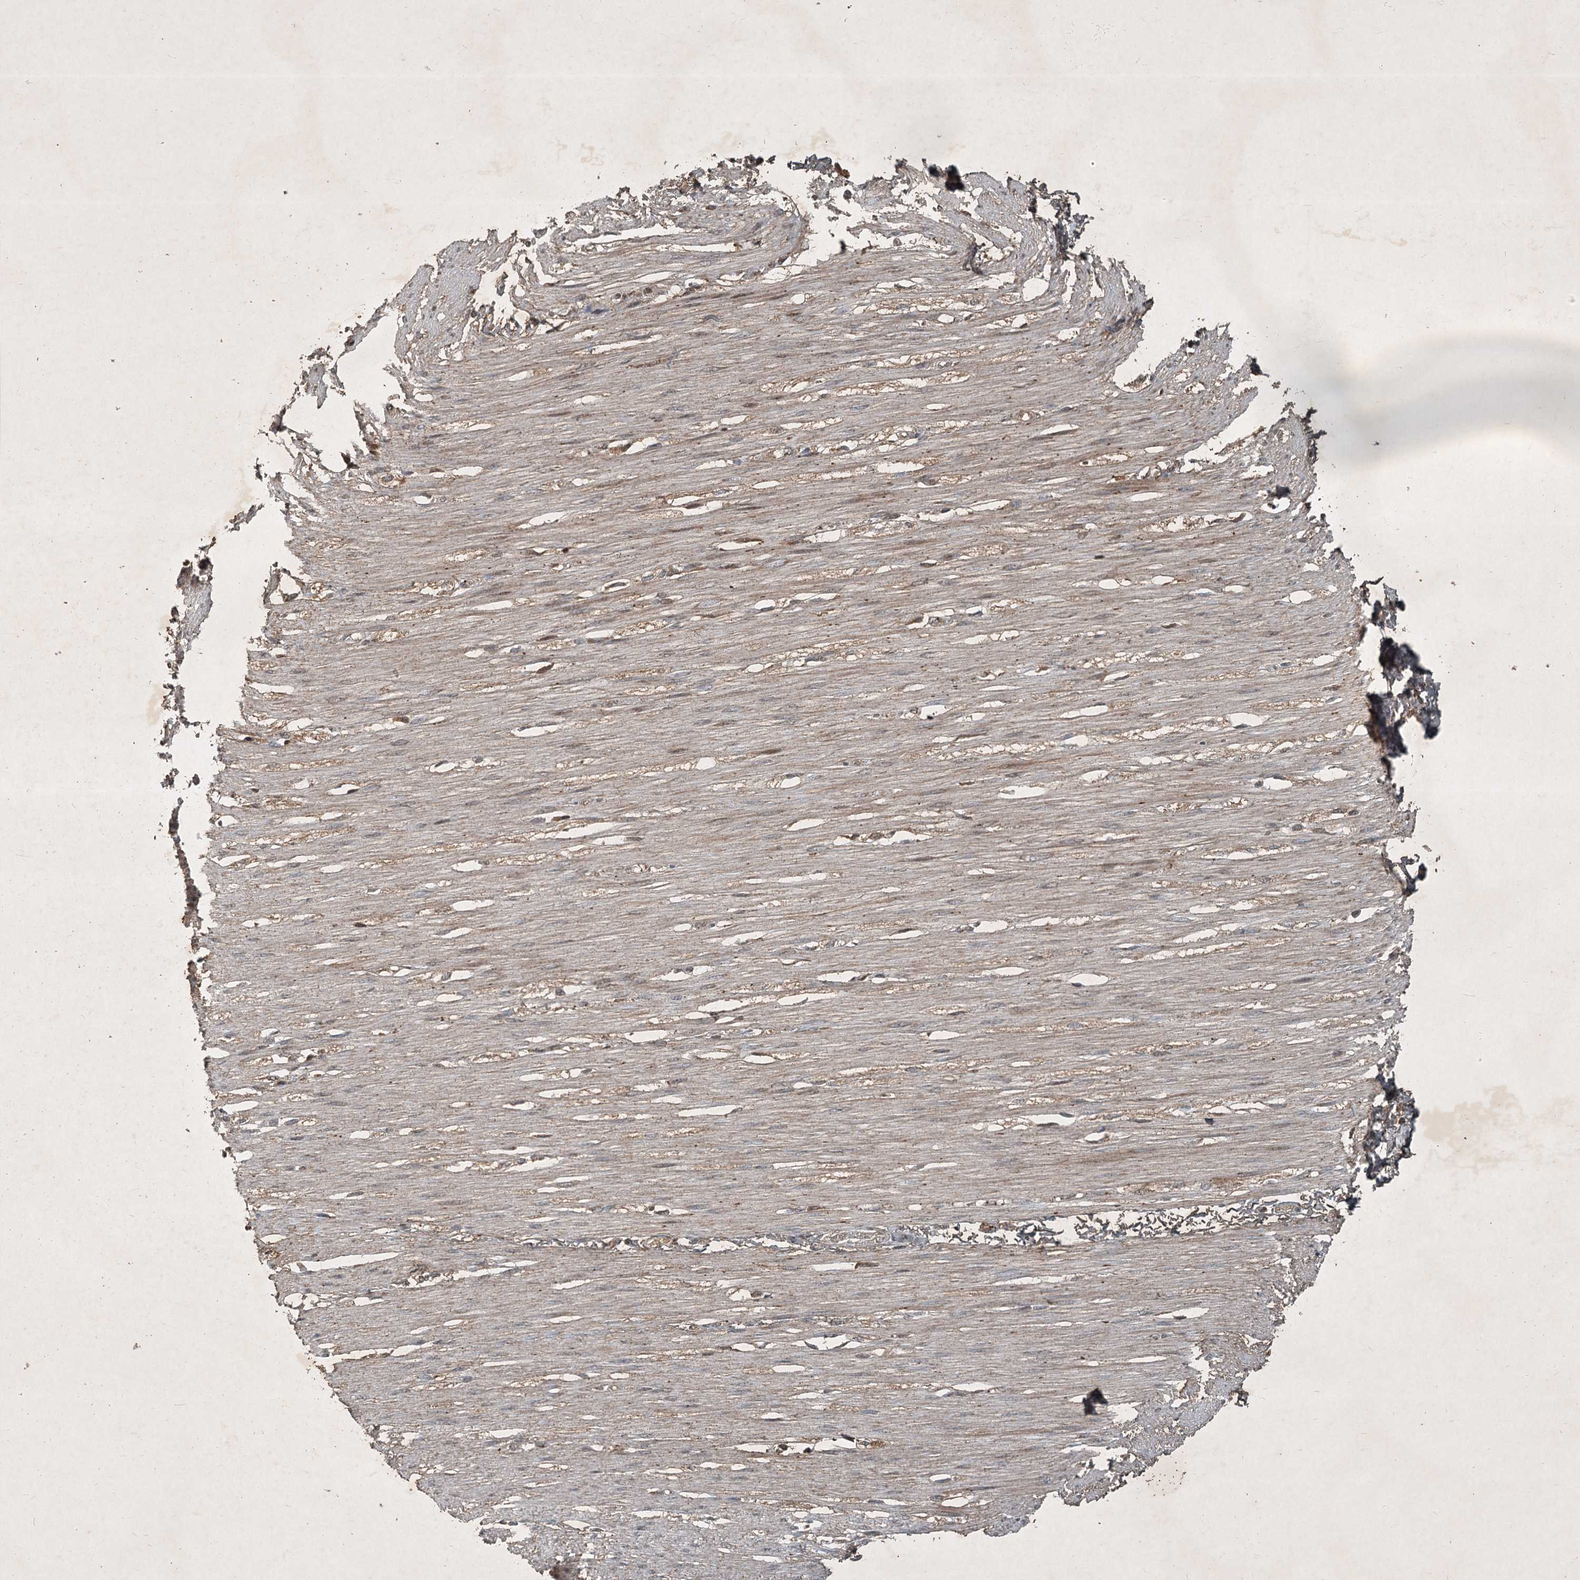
{"staining": {"intensity": "weak", "quantity": "25%-75%", "location": "cytoplasmic/membranous,nuclear"}, "tissue": "smooth muscle", "cell_type": "Smooth muscle cells", "image_type": "normal", "snomed": [{"axis": "morphology", "description": "Normal tissue, NOS"}, {"axis": "morphology", "description": "Adenocarcinoma, NOS"}, {"axis": "topography", "description": "Colon"}, {"axis": "topography", "description": "Peripheral nerve tissue"}], "caption": "Smooth muscle cells display weak cytoplasmic/membranous,nuclear staining in about 25%-75% of cells in benign smooth muscle. (IHC, brightfield microscopy, high magnification).", "gene": "UNC93A", "patient": {"sex": "male", "age": 14}}